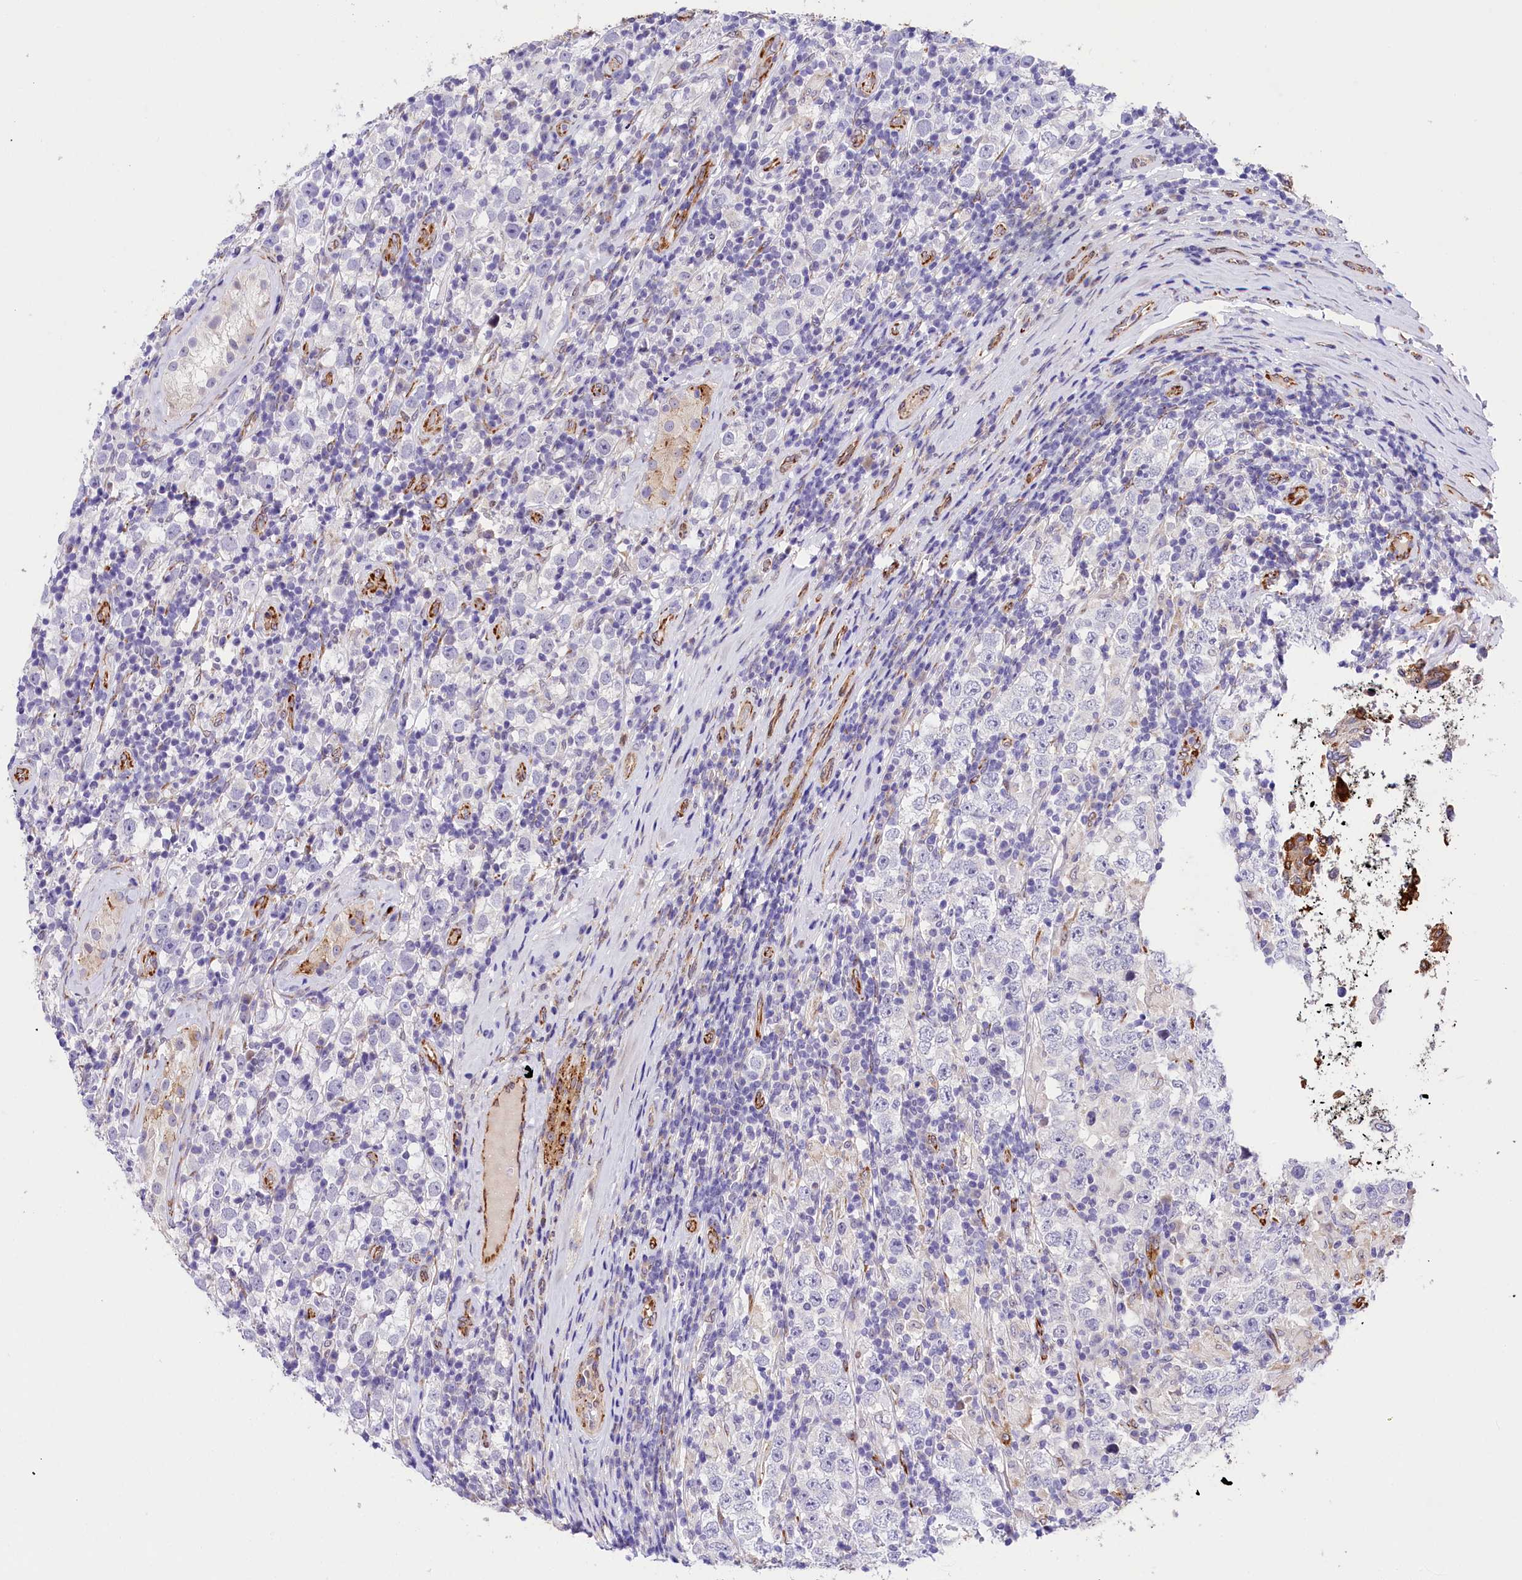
{"staining": {"intensity": "negative", "quantity": "none", "location": "none"}, "tissue": "testis cancer", "cell_type": "Tumor cells", "image_type": "cancer", "snomed": [{"axis": "morphology", "description": "Normal tissue, NOS"}, {"axis": "morphology", "description": "Urothelial carcinoma, High grade"}, {"axis": "morphology", "description": "Seminoma, NOS"}, {"axis": "morphology", "description": "Carcinoma, Embryonal, NOS"}, {"axis": "topography", "description": "Urinary bladder"}, {"axis": "topography", "description": "Testis"}], "caption": "IHC histopathology image of human testis cancer stained for a protein (brown), which reveals no positivity in tumor cells.", "gene": "ITGA1", "patient": {"sex": "male", "age": 41}}